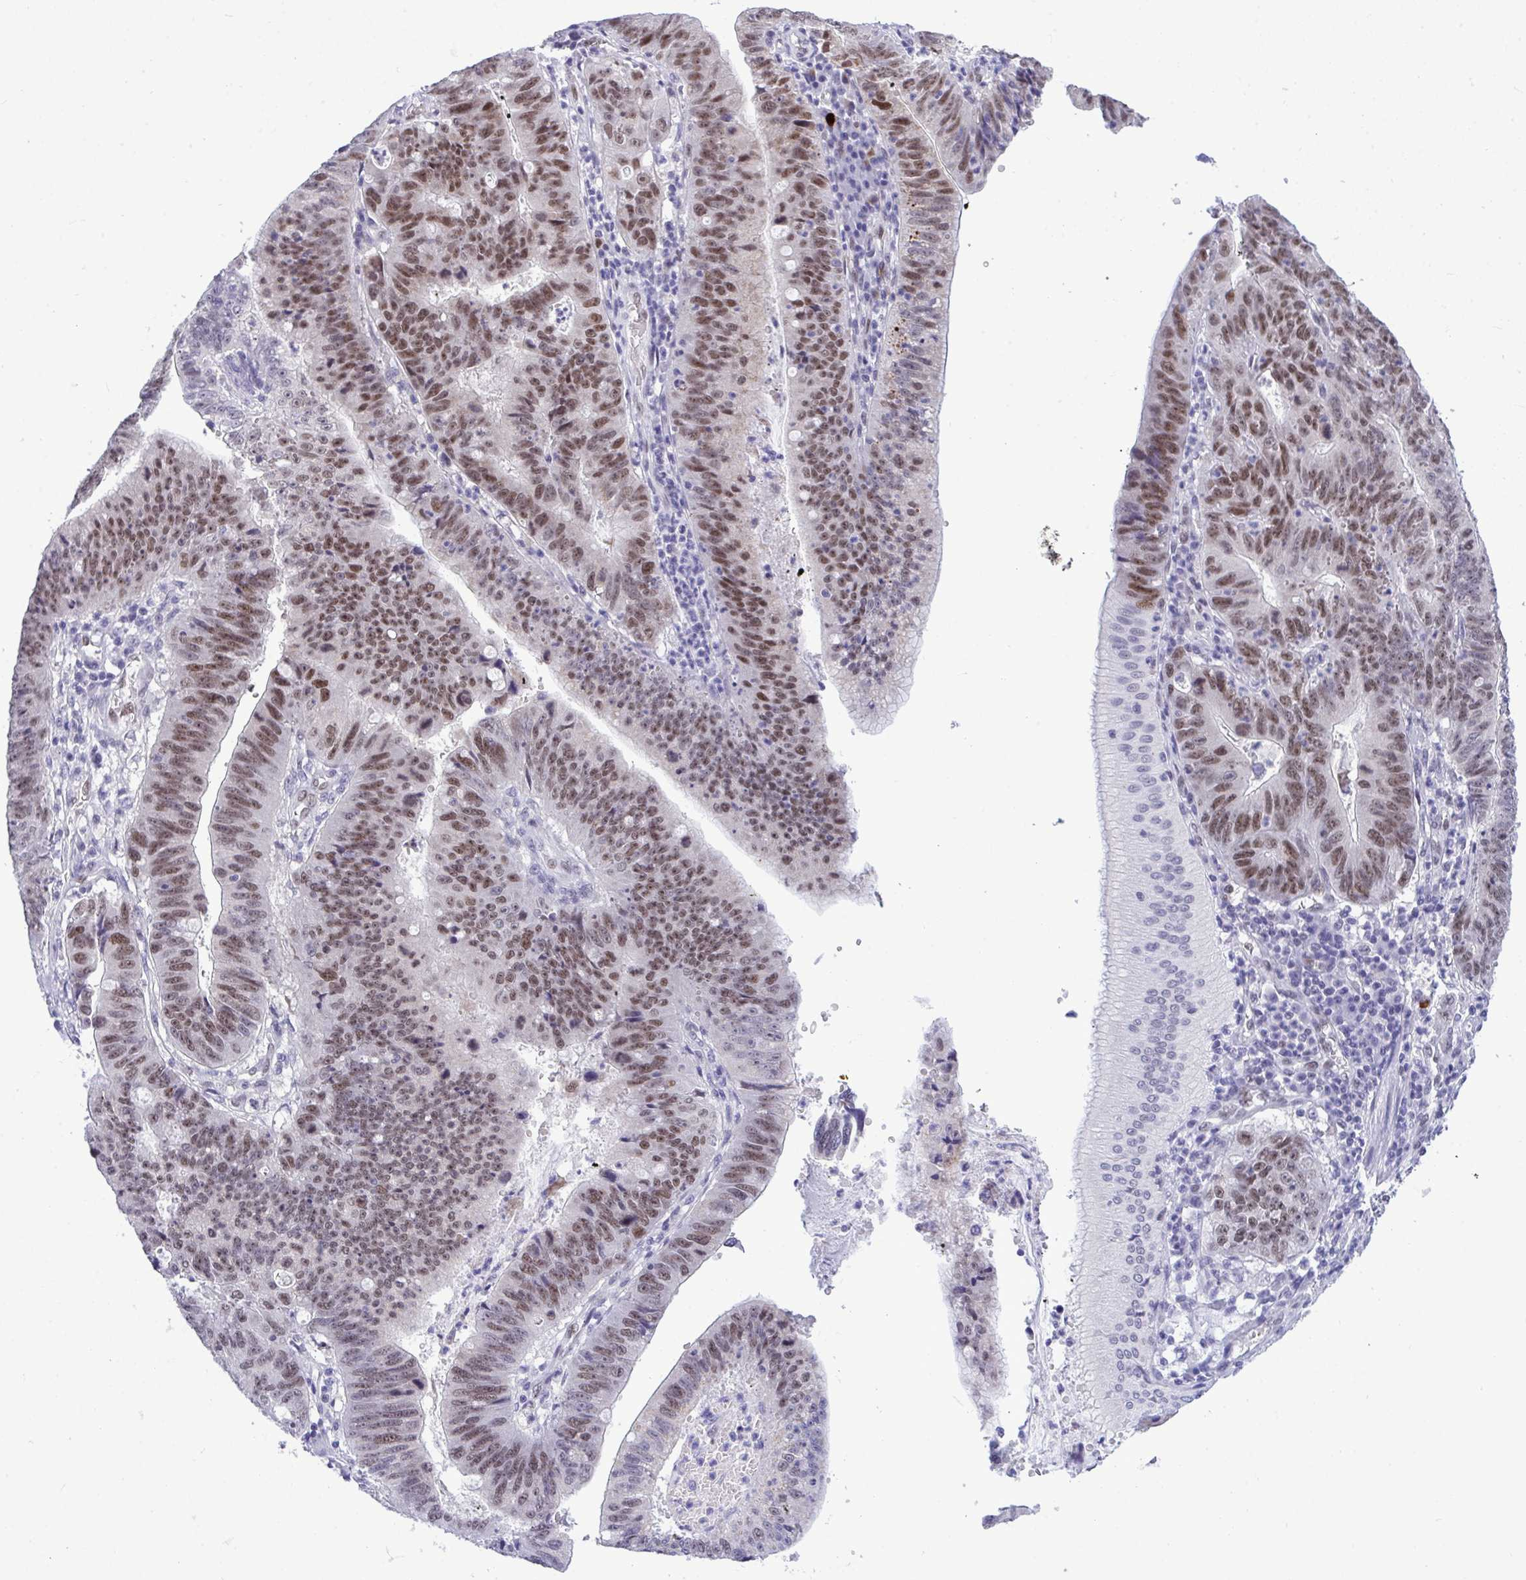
{"staining": {"intensity": "moderate", "quantity": "25%-75%", "location": "nuclear"}, "tissue": "stomach cancer", "cell_type": "Tumor cells", "image_type": "cancer", "snomed": [{"axis": "morphology", "description": "Adenocarcinoma, NOS"}, {"axis": "topography", "description": "Stomach"}], "caption": "Adenocarcinoma (stomach) stained with DAB immunohistochemistry displays medium levels of moderate nuclear staining in approximately 25%-75% of tumor cells. Using DAB (brown) and hematoxylin (blue) stains, captured at high magnification using brightfield microscopy.", "gene": "TEAD4", "patient": {"sex": "male", "age": 59}}